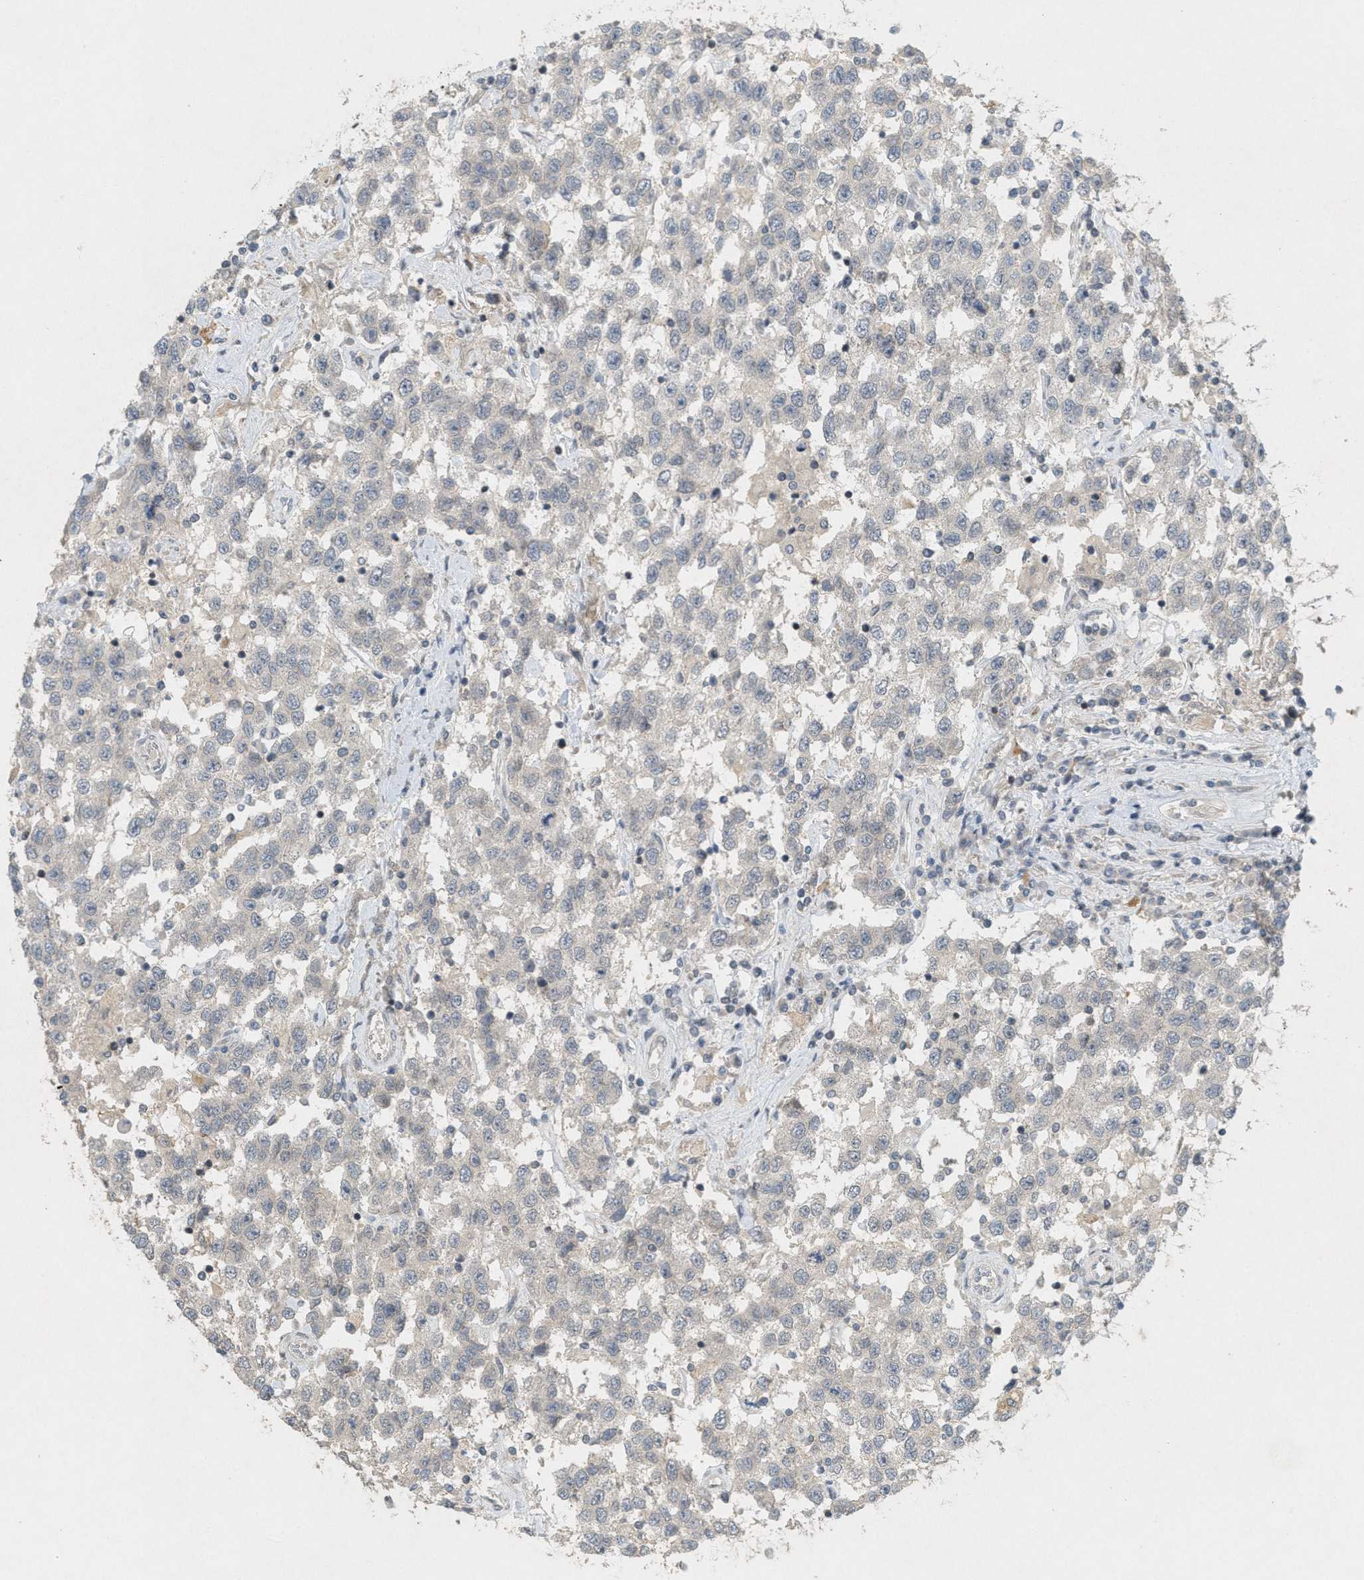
{"staining": {"intensity": "negative", "quantity": "none", "location": "none"}, "tissue": "testis cancer", "cell_type": "Tumor cells", "image_type": "cancer", "snomed": [{"axis": "morphology", "description": "Seminoma, NOS"}, {"axis": "topography", "description": "Testis"}], "caption": "Tumor cells show no significant staining in seminoma (testis). (Stains: DAB (3,3'-diaminobenzidine) IHC with hematoxylin counter stain, Microscopy: brightfield microscopy at high magnification).", "gene": "ABHD6", "patient": {"sex": "male", "age": 41}}